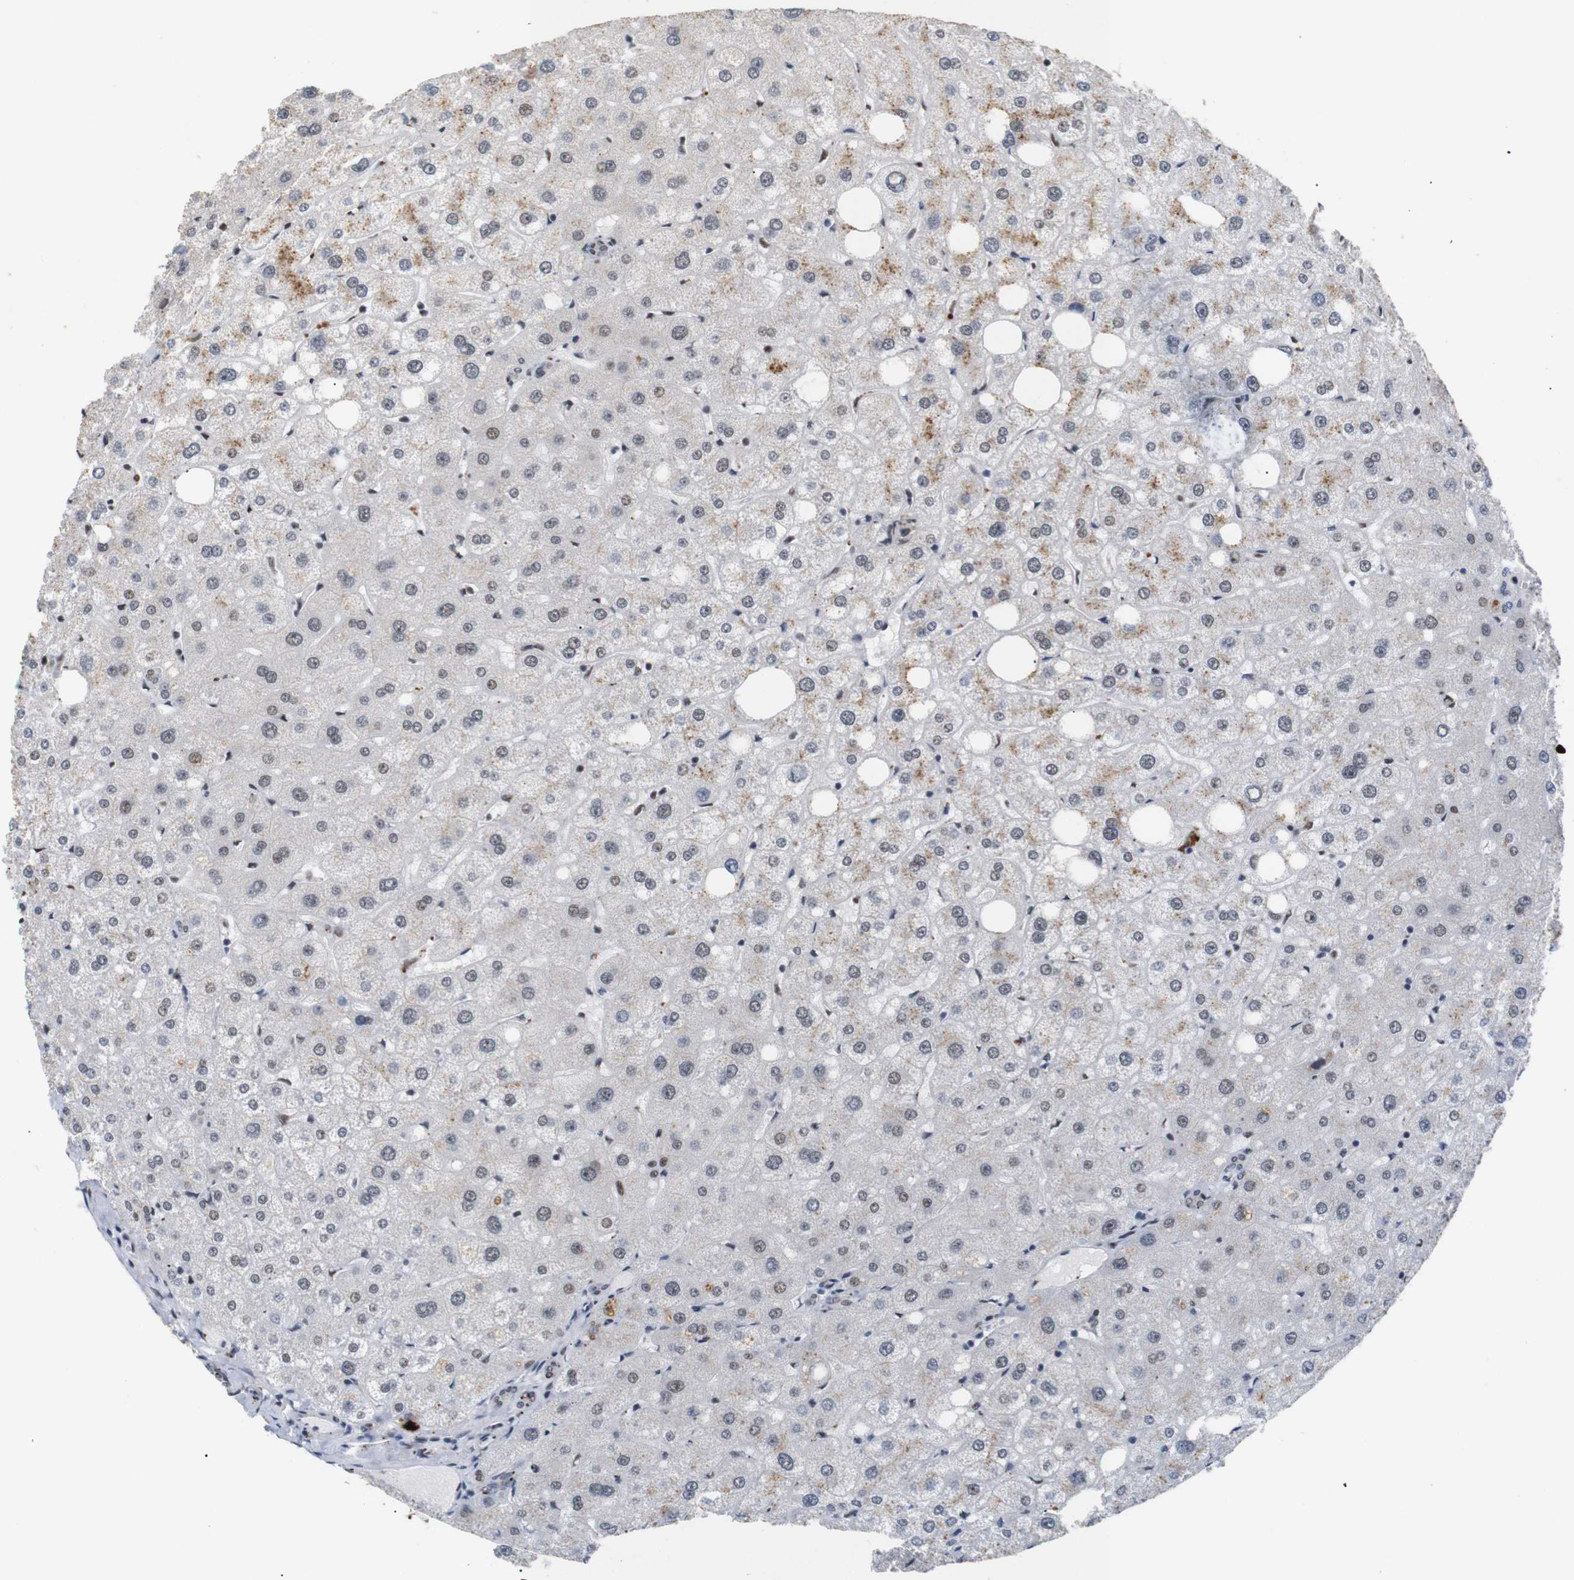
{"staining": {"intensity": "weak", "quantity": "25%-75%", "location": "nuclear"}, "tissue": "liver", "cell_type": "Cholangiocytes", "image_type": "normal", "snomed": [{"axis": "morphology", "description": "Normal tissue, NOS"}, {"axis": "topography", "description": "Liver"}], "caption": "IHC staining of benign liver, which demonstrates low levels of weak nuclear staining in about 25%-75% of cholangiocytes indicating weak nuclear protein staining. The staining was performed using DAB (3,3'-diaminobenzidine) (brown) for protein detection and nuclei were counterstained in hematoxylin (blue).", "gene": "PYM1", "patient": {"sex": "male", "age": 73}}